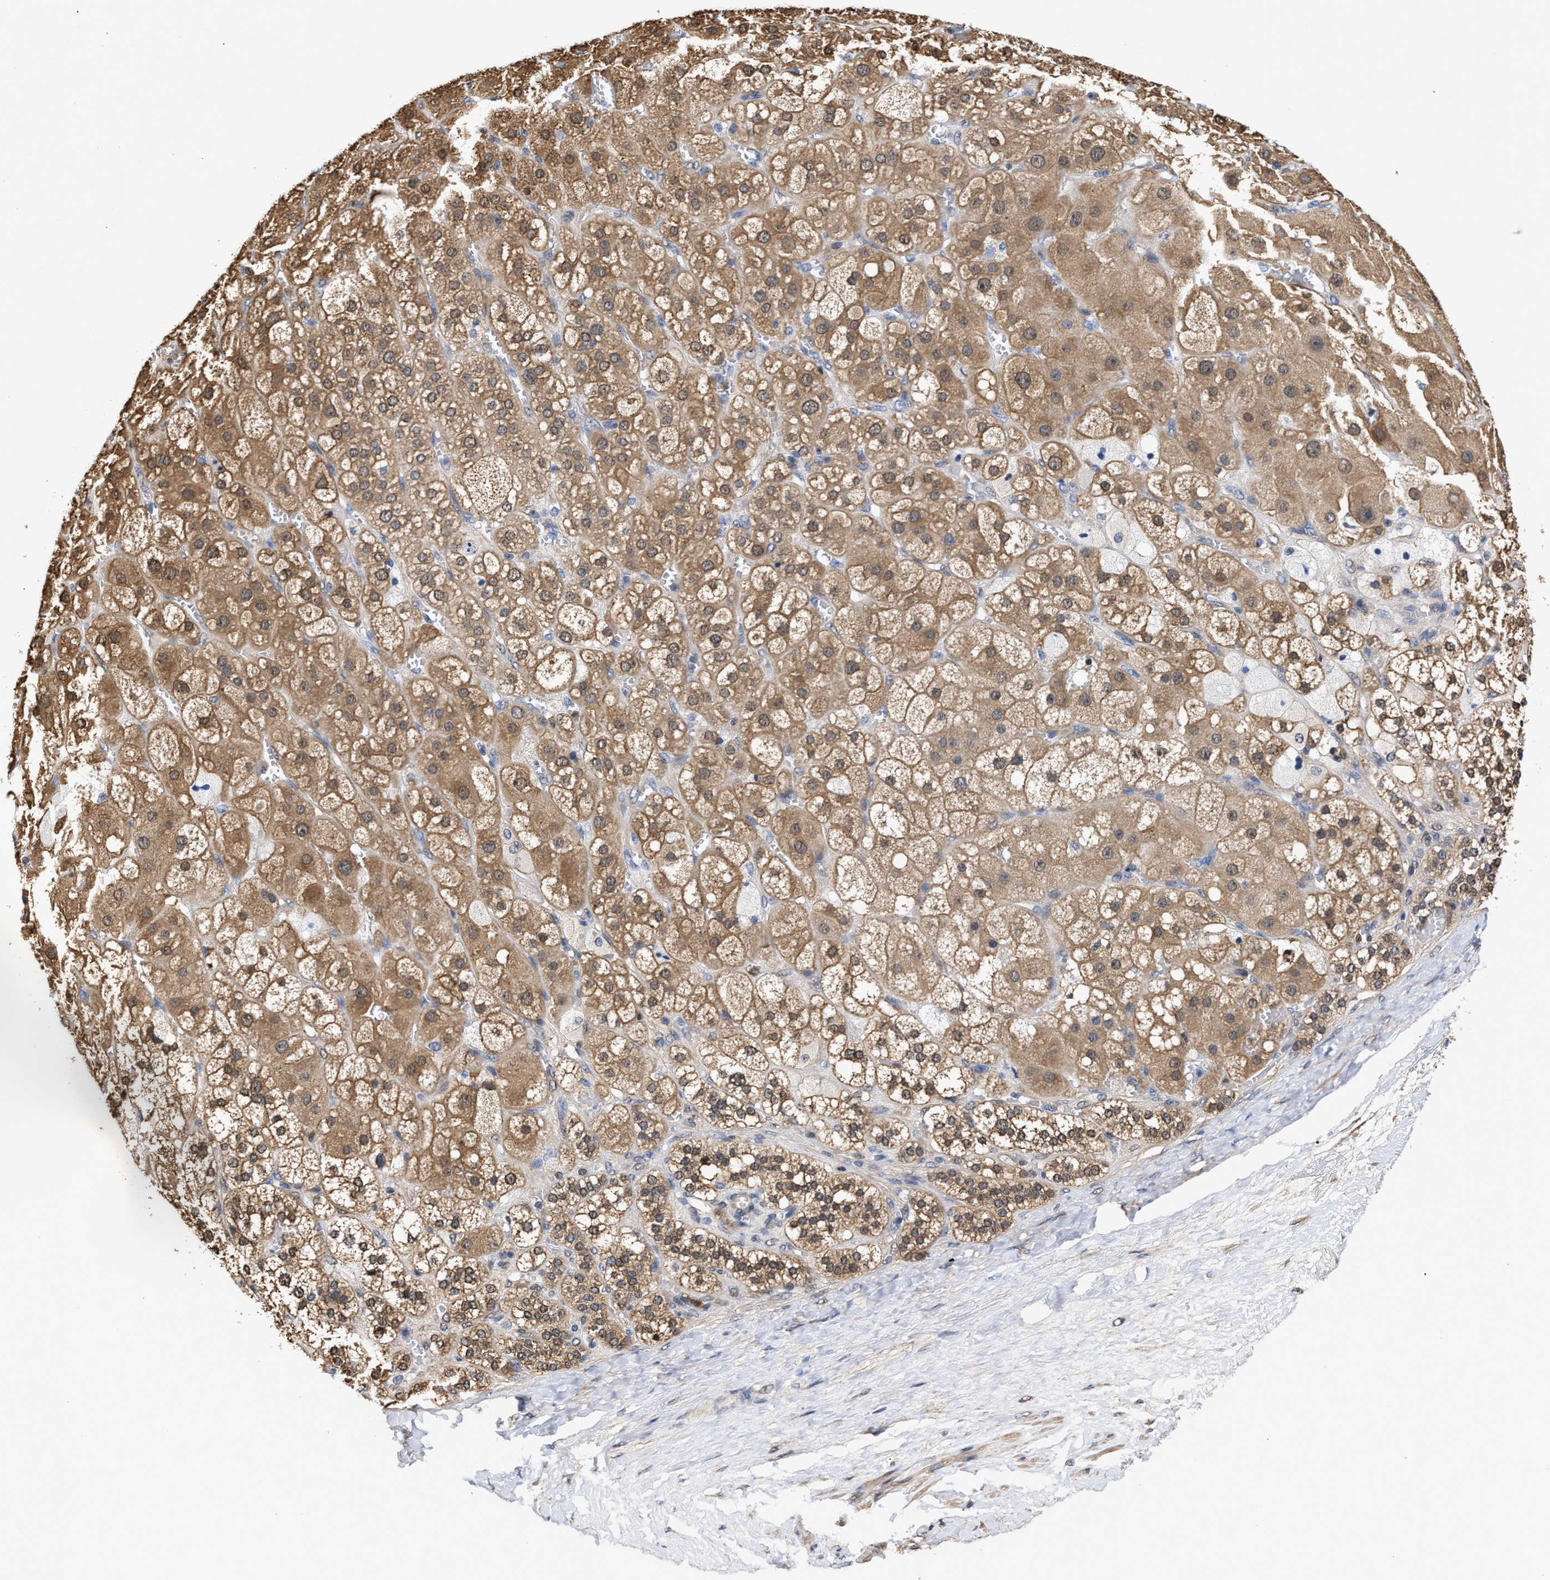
{"staining": {"intensity": "moderate", "quantity": ">75%", "location": "cytoplasmic/membranous,nuclear"}, "tissue": "adrenal gland", "cell_type": "Glandular cells", "image_type": "normal", "snomed": [{"axis": "morphology", "description": "Normal tissue, NOS"}, {"axis": "topography", "description": "Adrenal gland"}], "caption": "The image demonstrates a brown stain indicating the presence of a protein in the cytoplasmic/membranous,nuclear of glandular cells in adrenal gland.", "gene": "KLHDC1", "patient": {"sex": "female", "age": 47}}